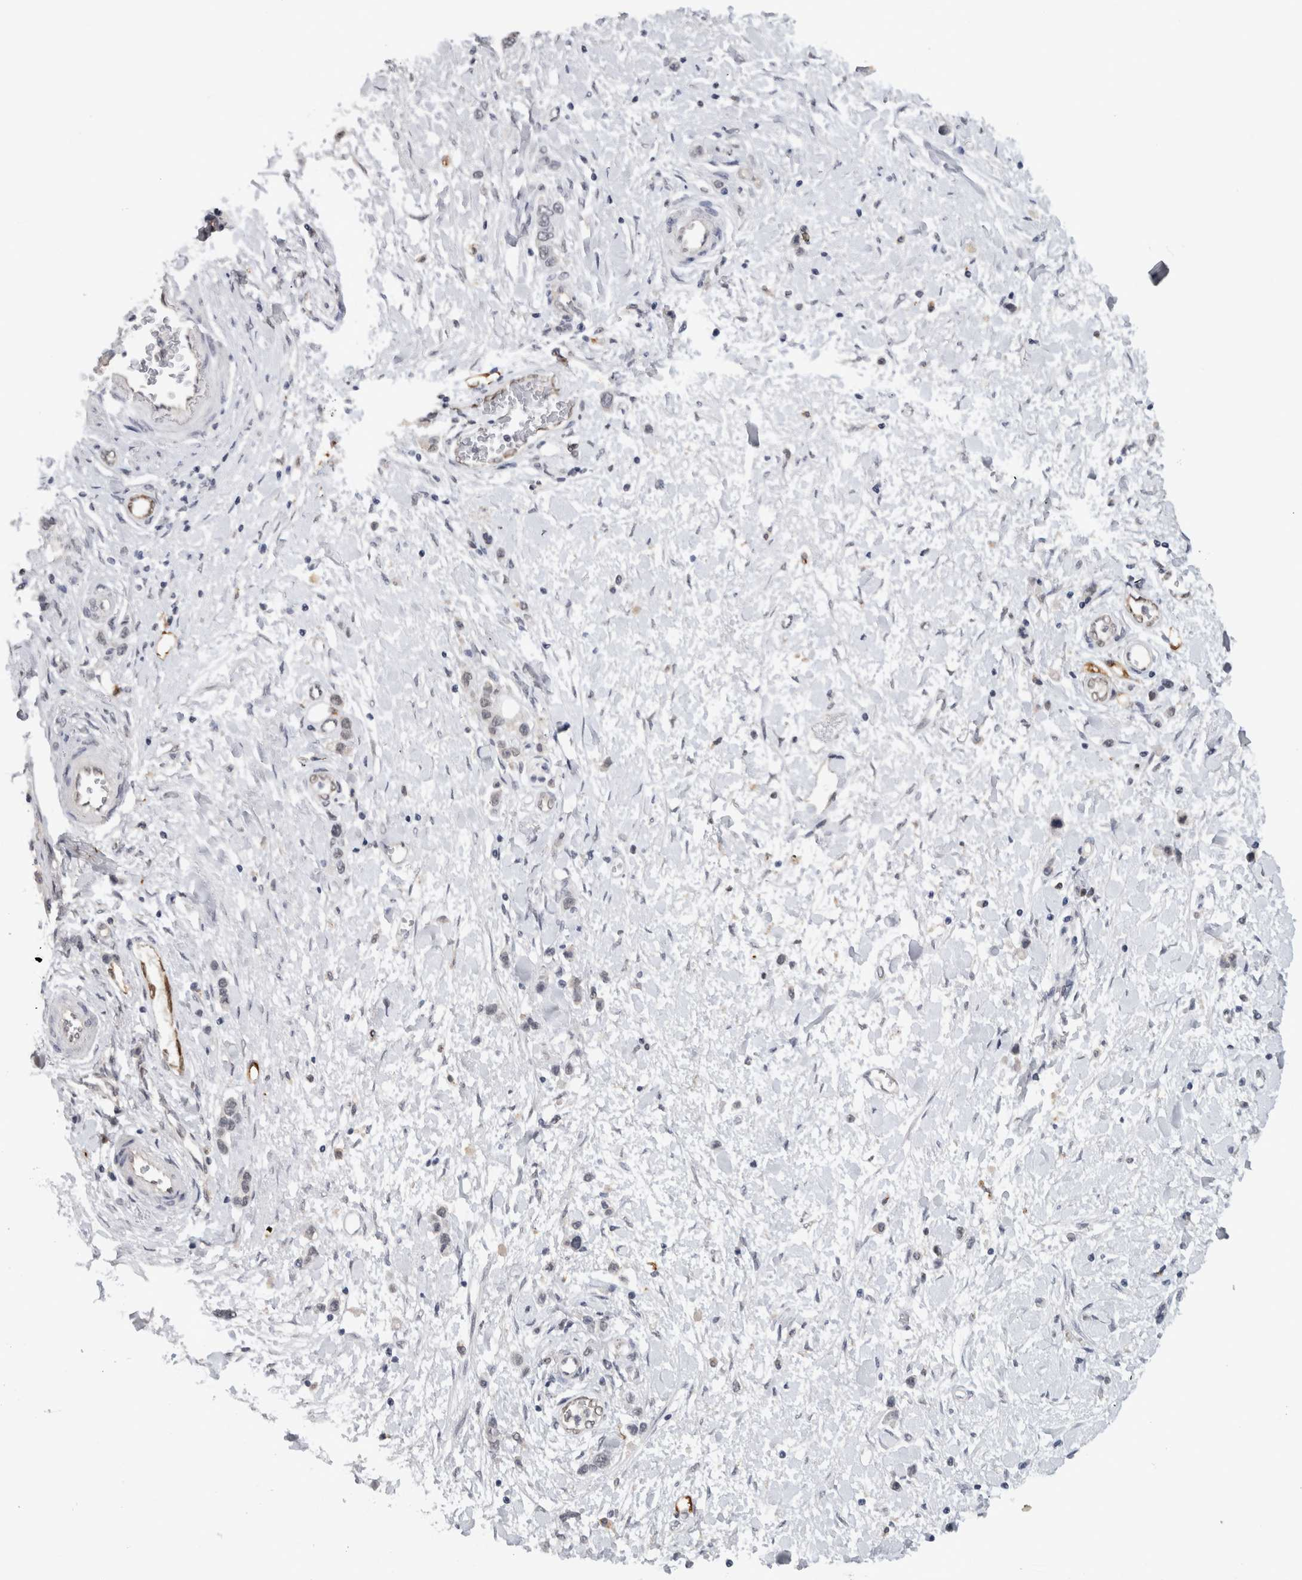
{"staining": {"intensity": "negative", "quantity": "none", "location": "none"}, "tissue": "stomach cancer", "cell_type": "Tumor cells", "image_type": "cancer", "snomed": [{"axis": "morphology", "description": "Adenocarcinoma, NOS"}, {"axis": "topography", "description": "Stomach"}], "caption": "Tumor cells show no significant protein positivity in stomach cancer (adenocarcinoma).", "gene": "PRXL2A", "patient": {"sex": "female", "age": 65}}